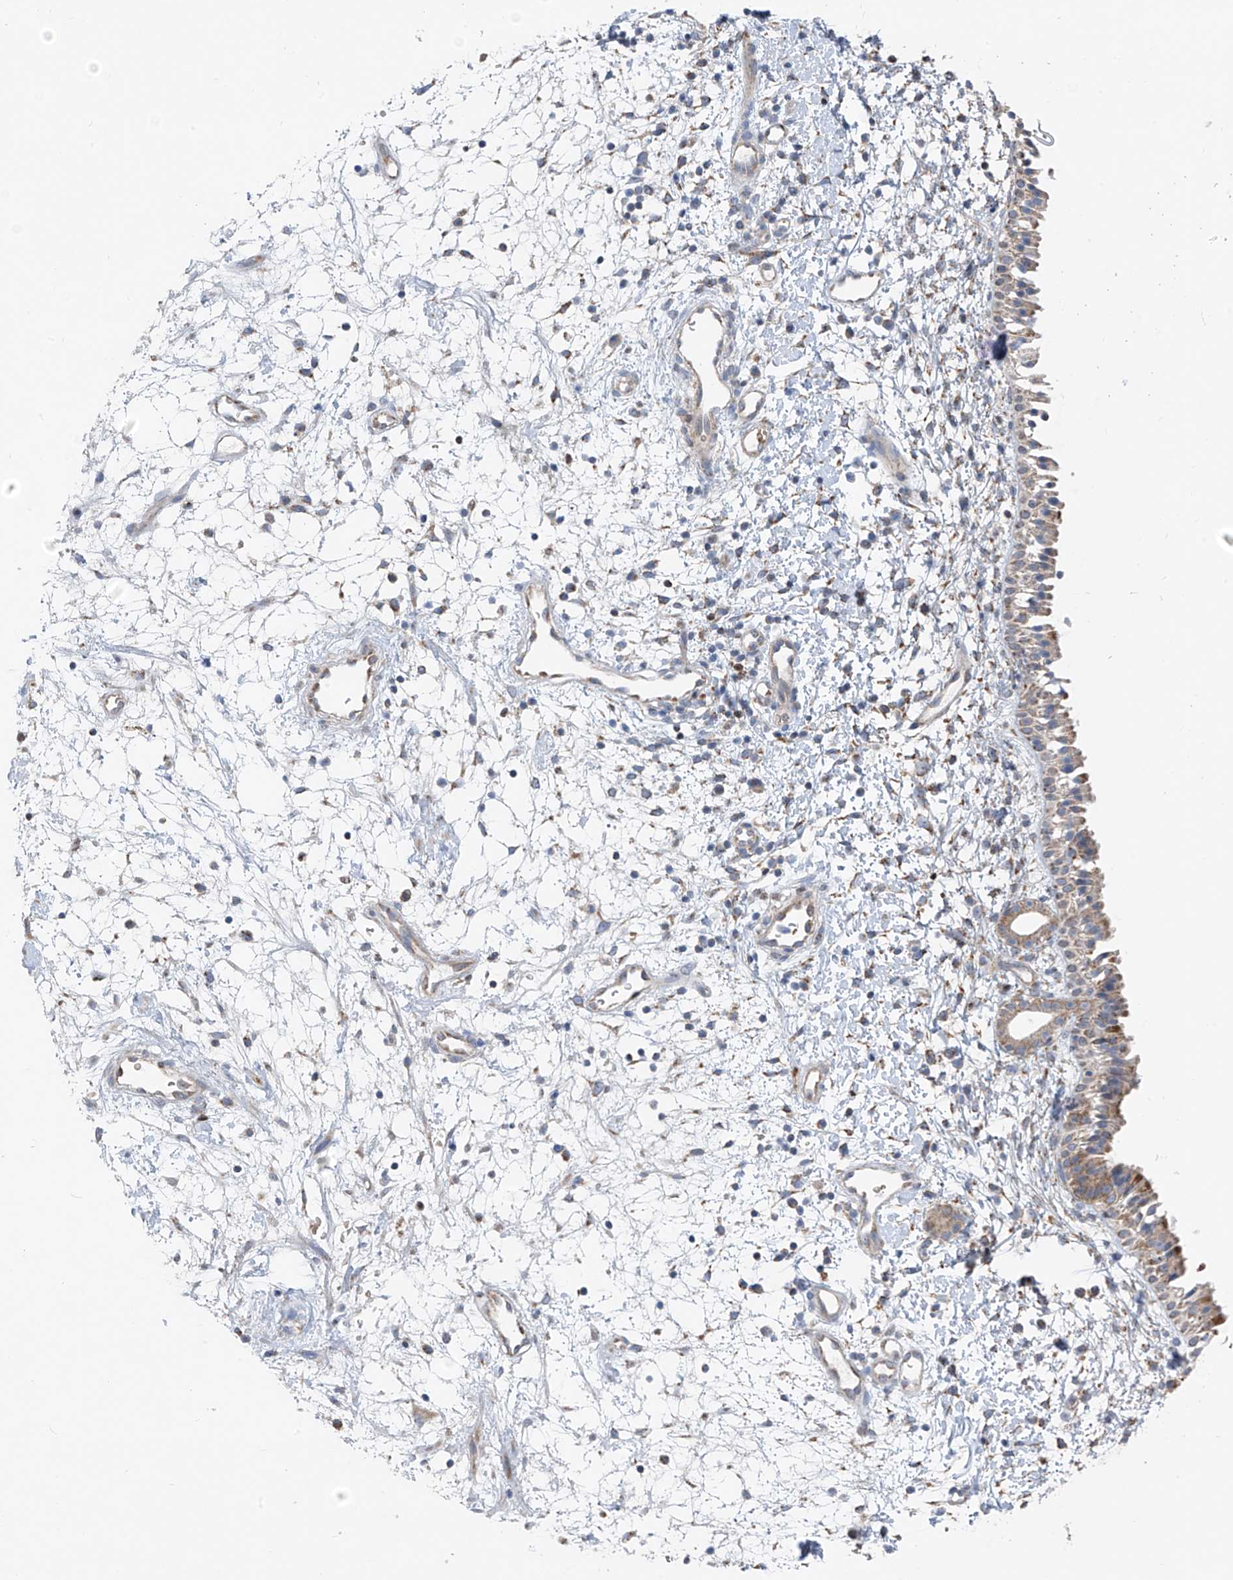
{"staining": {"intensity": "moderate", "quantity": ">75%", "location": "cytoplasmic/membranous"}, "tissue": "nasopharynx", "cell_type": "Respiratory epithelial cells", "image_type": "normal", "snomed": [{"axis": "morphology", "description": "Normal tissue, NOS"}, {"axis": "topography", "description": "Nasopharynx"}], "caption": "Protein staining demonstrates moderate cytoplasmic/membranous expression in approximately >75% of respiratory epithelial cells in normal nasopharynx.", "gene": "EOMES", "patient": {"sex": "male", "age": 22}}